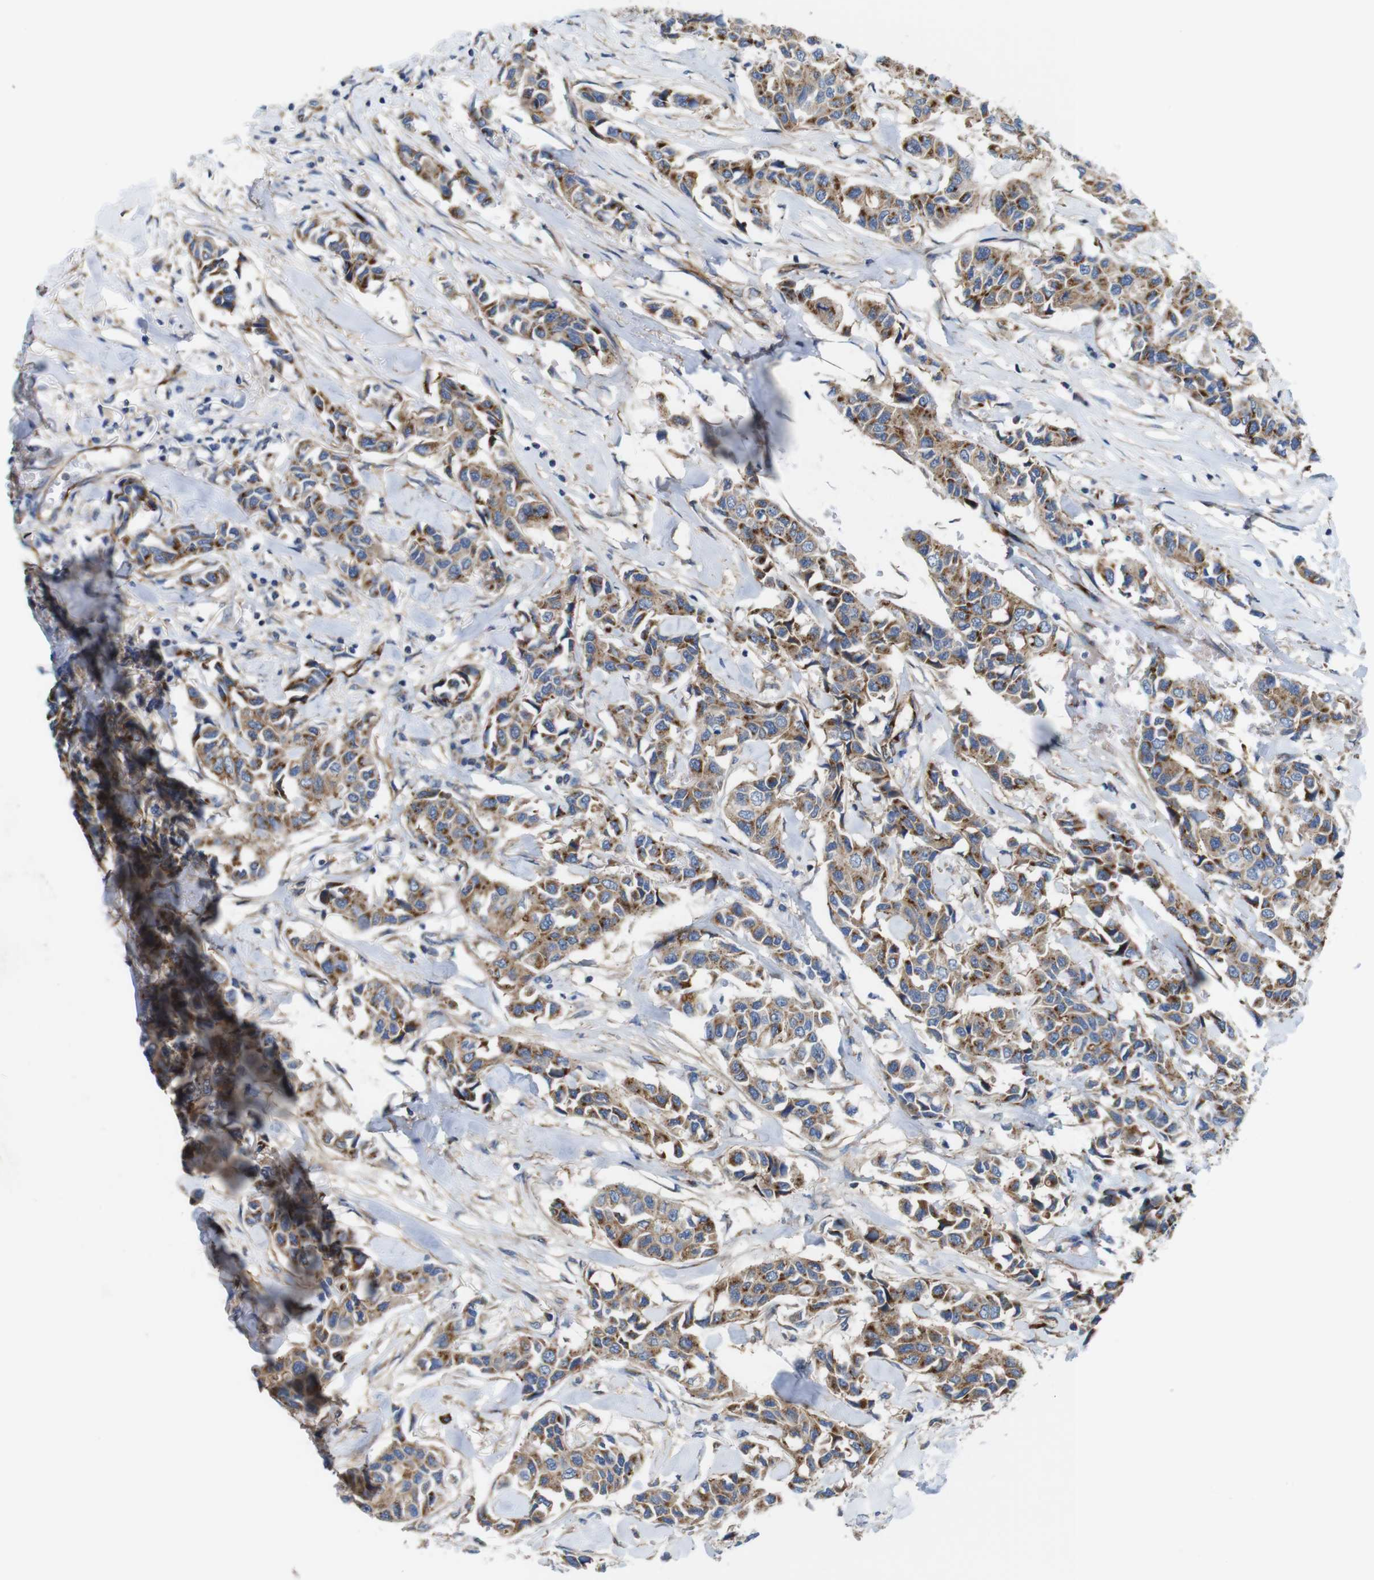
{"staining": {"intensity": "moderate", "quantity": ">75%", "location": "cytoplasmic/membranous"}, "tissue": "breast cancer", "cell_type": "Tumor cells", "image_type": "cancer", "snomed": [{"axis": "morphology", "description": "Duct carcinoma"}, {"axis": "topography", "description": "Breast"}], "caption": "A high-resolution image shows immunohistochemistry staining of breast invasive ductal carcinoma, which displays moderate cytoplasmic/membranous staining in approximately >75% of tumor cells. Using DAB (brown) and hematoxylin (blue) stains, captured at high magnification using brightfield microscopy.", "gene": "EFCAB14", "patient": {"sex": "female", "age": 80}}